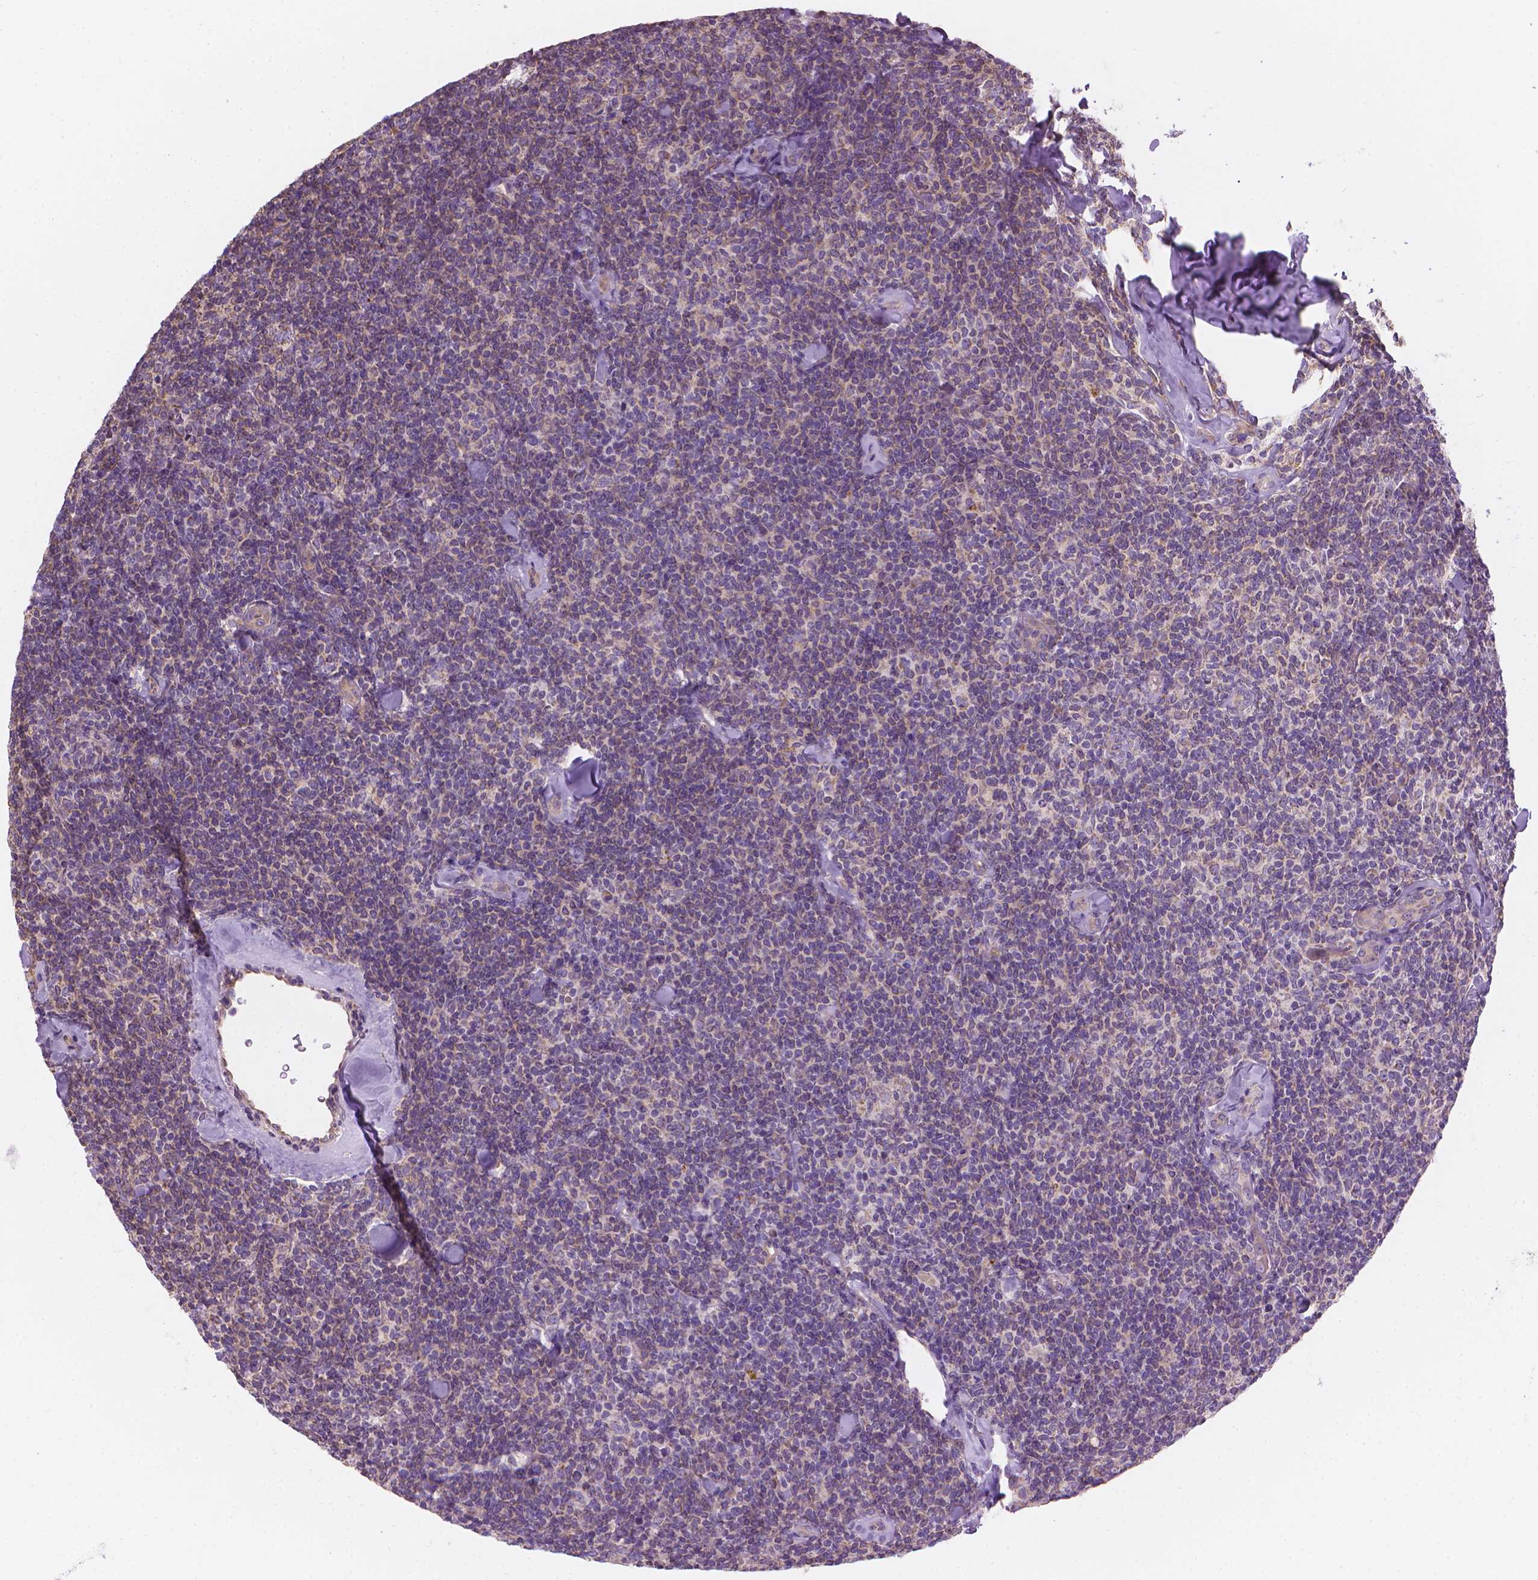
{"staining": {"intensity": "negative", "quantity": "none", "location": "none"}, "tissue": "lymphoma", "cell_type": "Tumor cells", "image_type": "cancer", "snomed": [{"axis": "morphology", "description": "Malignant lymphoma, non-Hodgkin's type, Low grade"}, {"axis": "topography", "description": "Lymph node"}], "caption": "The immunohistochemistry (IHC) histopathology image has no significant positivity in tumor cells of lymphoma tissue.", "gene": "TTC29", "patient": {"sex": "female", "age": 56}}